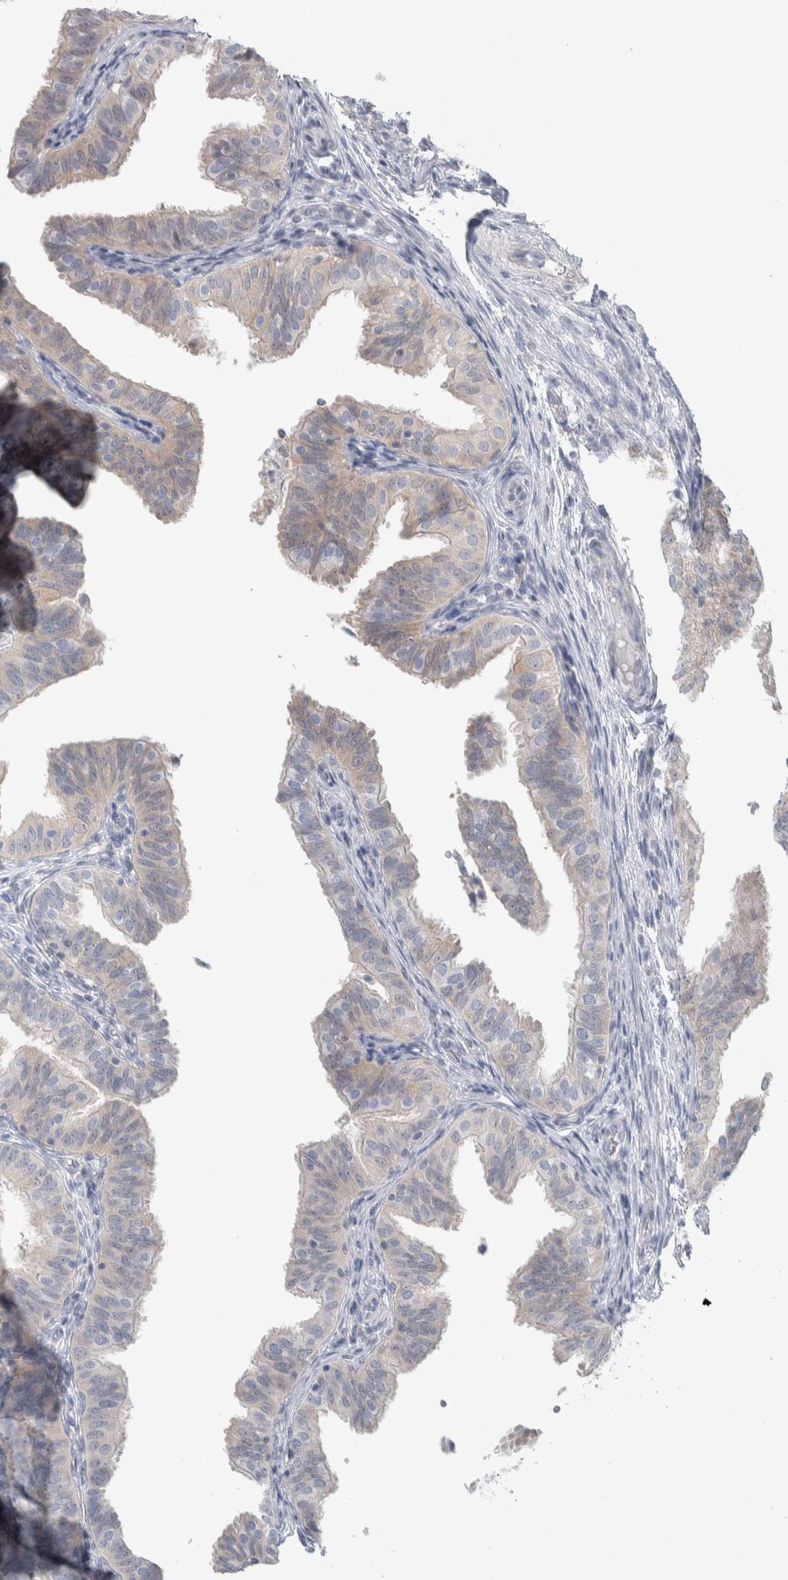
{"staining": {"intensity": "weak", "quantity": "25%-75%", "location": "cytoplasmic/membranous"}, "tissue": "fallopian tube", "cell_type": "Glandular cells", "image_type": "normal", "snomed": [{"axis": "morphology", "description": "Normal tissue, NOS"}, {"axis": "topography", "description": "Fallopian tube"}], "caption": "Fallopian tube stained with DAB (3,3'-diaminobenzidine) IHC reveals low levels of weak cytoplasmic/membranous expression in about 25%-75% of glandular cells. (IHC, brightfield microscopy, high magnification).", "gene": "HTATIP2", "patient": {"sex": "female", "age": 35}}